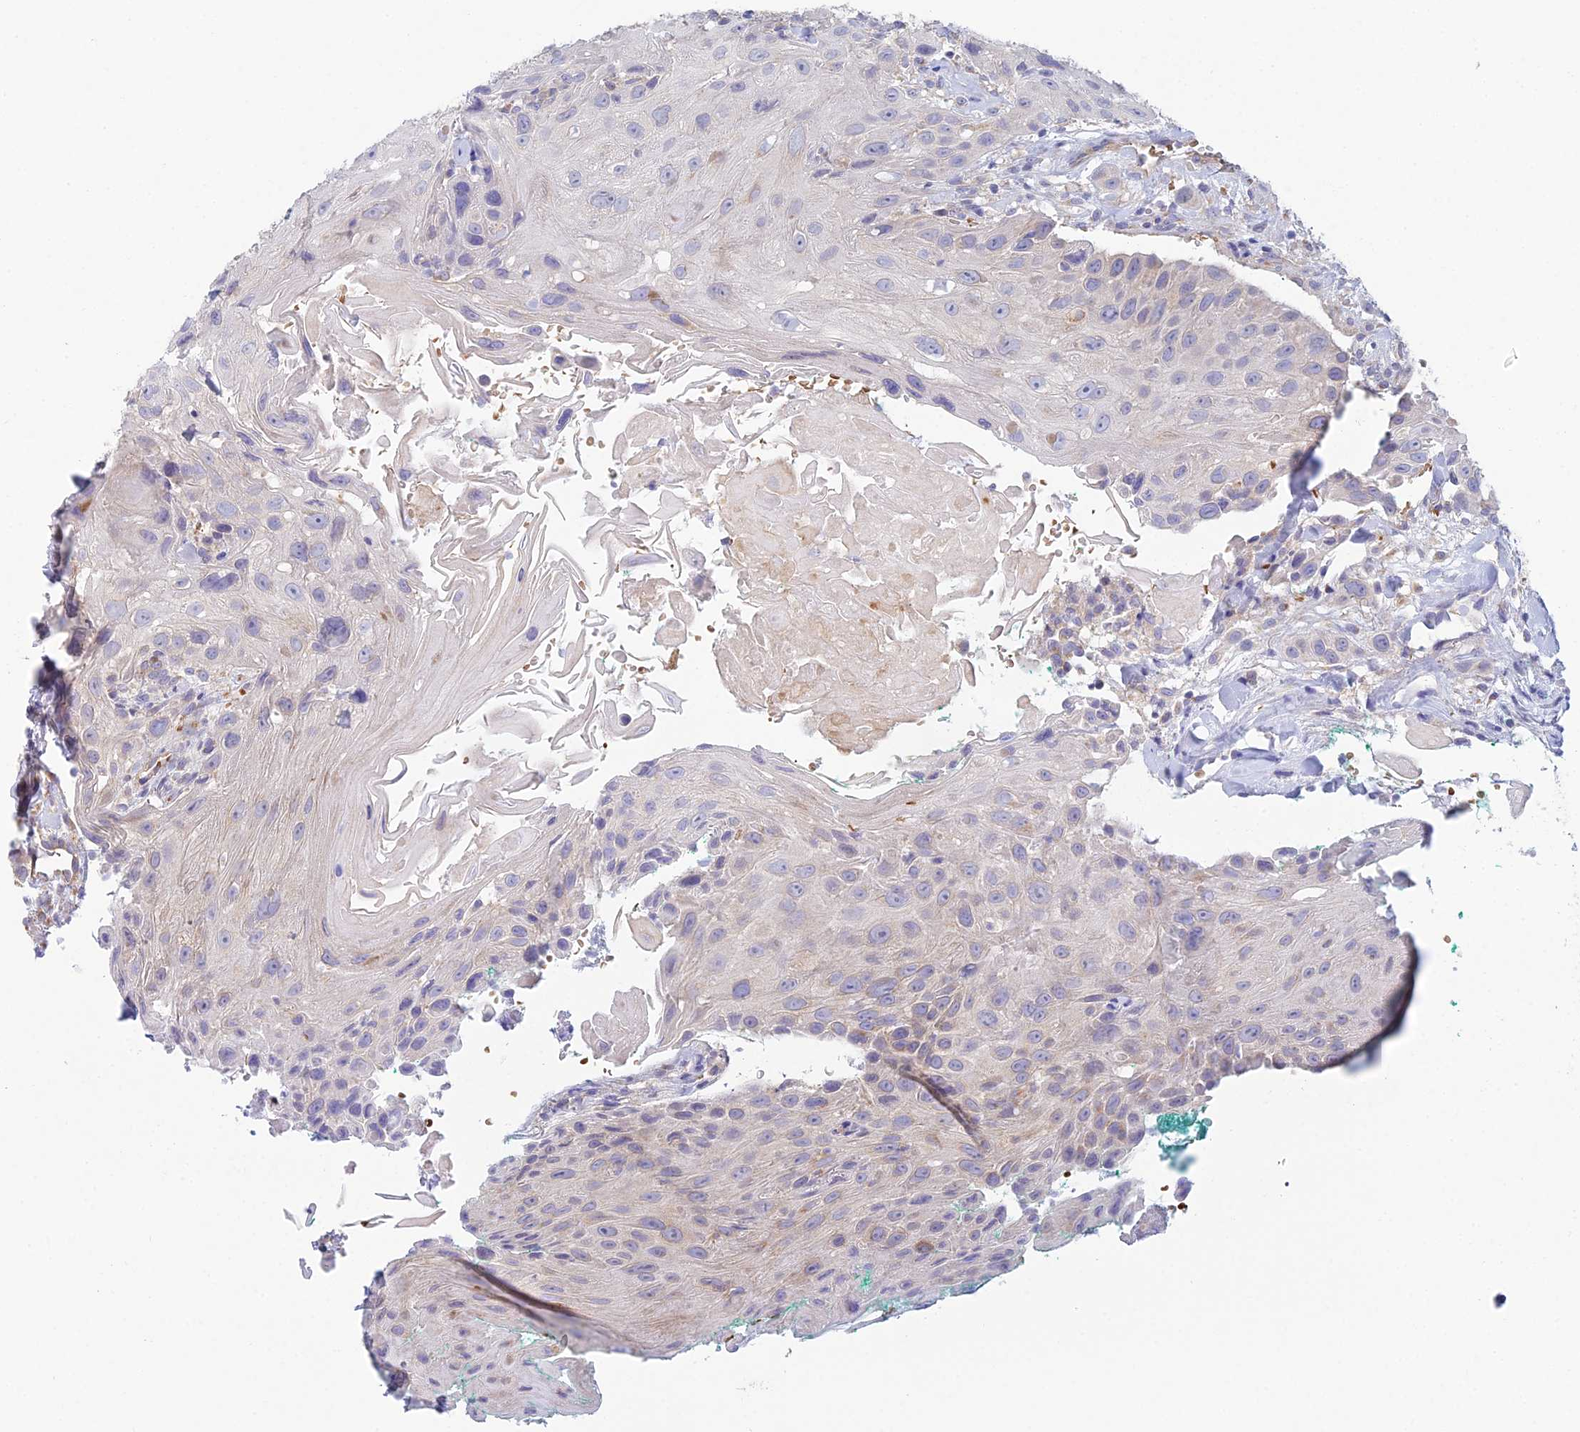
{"staining": {"intensity": "negative", "quantity": "none", "location": "none"}, "tissue": "head and neck cancer", "cell_type": "Tumor cells", "image_type": "cancer", "snomed": [{"axis": "morphology", "description": "Squamous cell carcinoma, NOS"}, {"axis": "topography", "description": "Head-Neck"}], "caption": "Tumor cells are negative for brown protein staining in head and neck cancer. (Stains: DAB IHC with hematoxylin counter stain, Microscopy: brightfield microscopy at high magnification).", "gene": "ZNF564", "patient": {"sex": "male", "age": 81}}